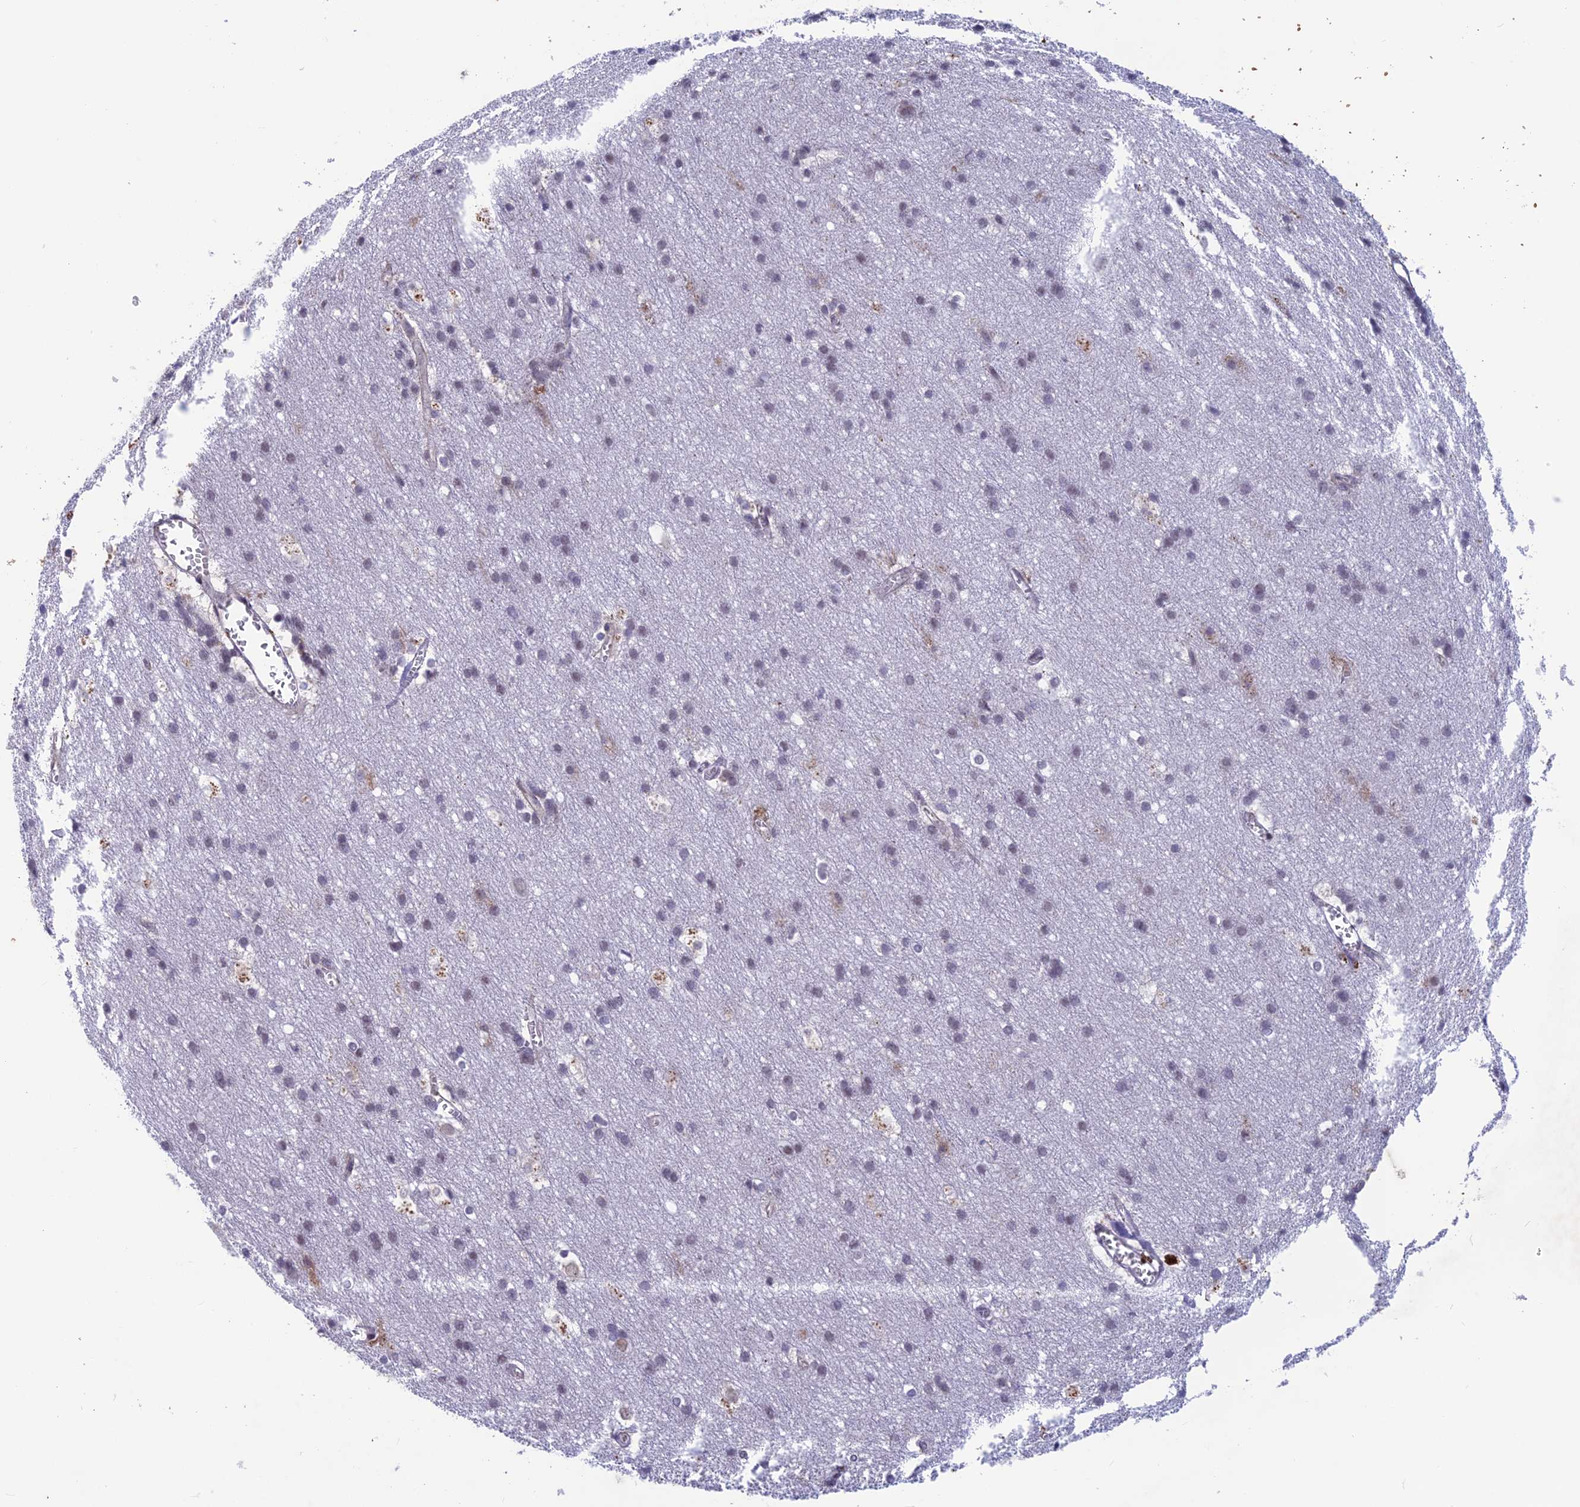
{"staining": {"intensity": "negative", "quantity": "none", "location": "none"}, "tissue": "cerebral cortex", "cell_type": "Endothelial cells", "image_type": "normal", "snomed": [{"axis": "morphology", "description": "Normal tissue, NOS"}, {"axis": "topography", "description": "Cerebral cortex"}], "caption": "IHC histopathology image of benign cerebral cortex: human cerebral cortex stained with DAB exhibits no significant protein staining in endothelial cells.", "gene": "FKBPL", "patient": {"sex": "male", "age": 54}}